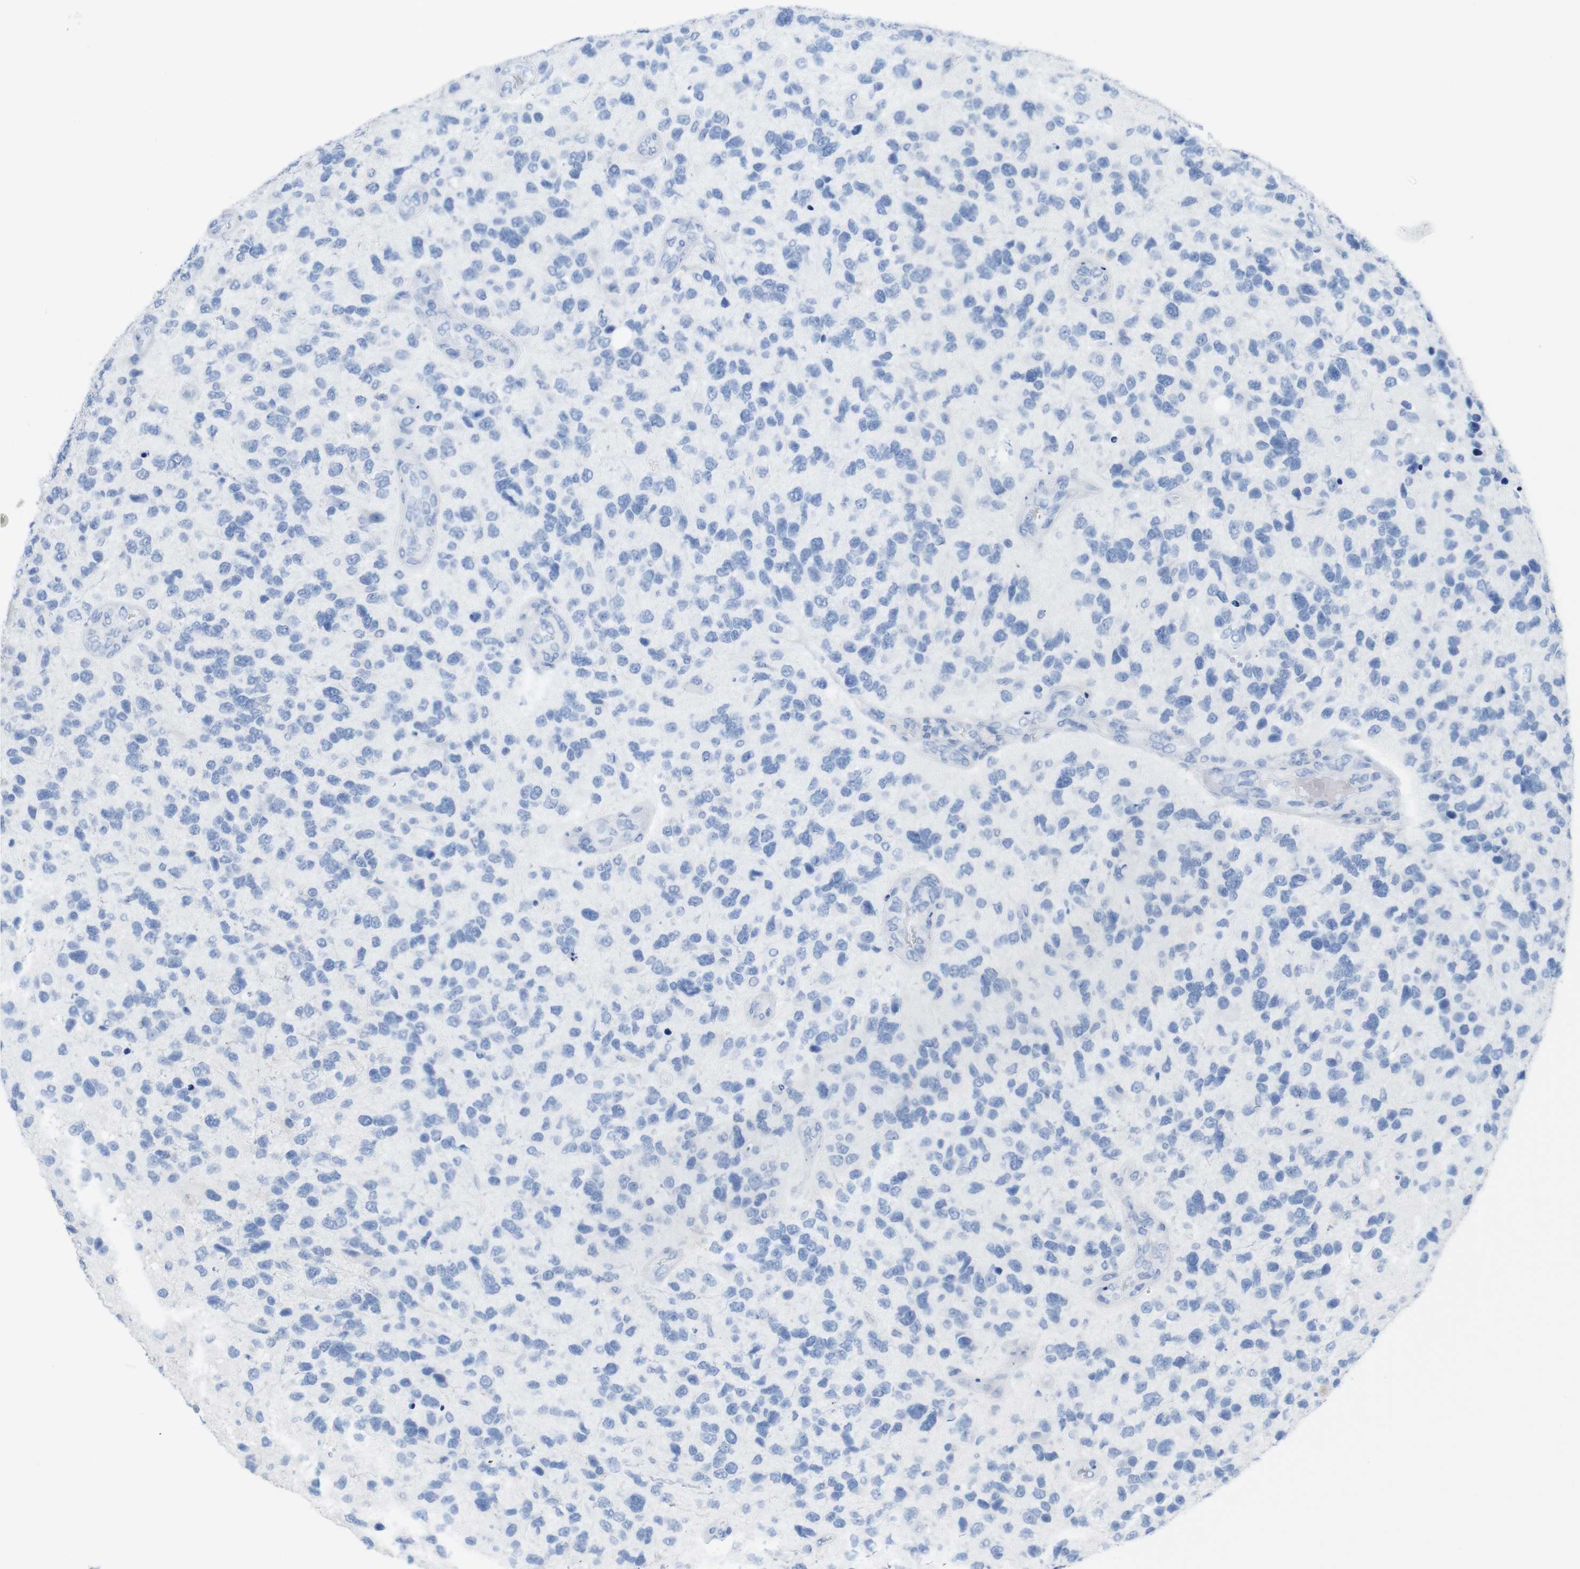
{"staining": {"intensity": "negative", "quantity": "none", "location": "none"}, "tissue": "glioma", "cell_type": "Tumor cells", "image_type": "cancer", "snomed": [{"axis": "morphology", "description": "Glioma, malignant, High grade"}, {"axis": "topography", "description": "Brain"}], "caption": "This is an IHC image of glioma. There is no staining in tumor cells.", "gene": "LAG3", "patient": {"sex": "female", "age": 58}}